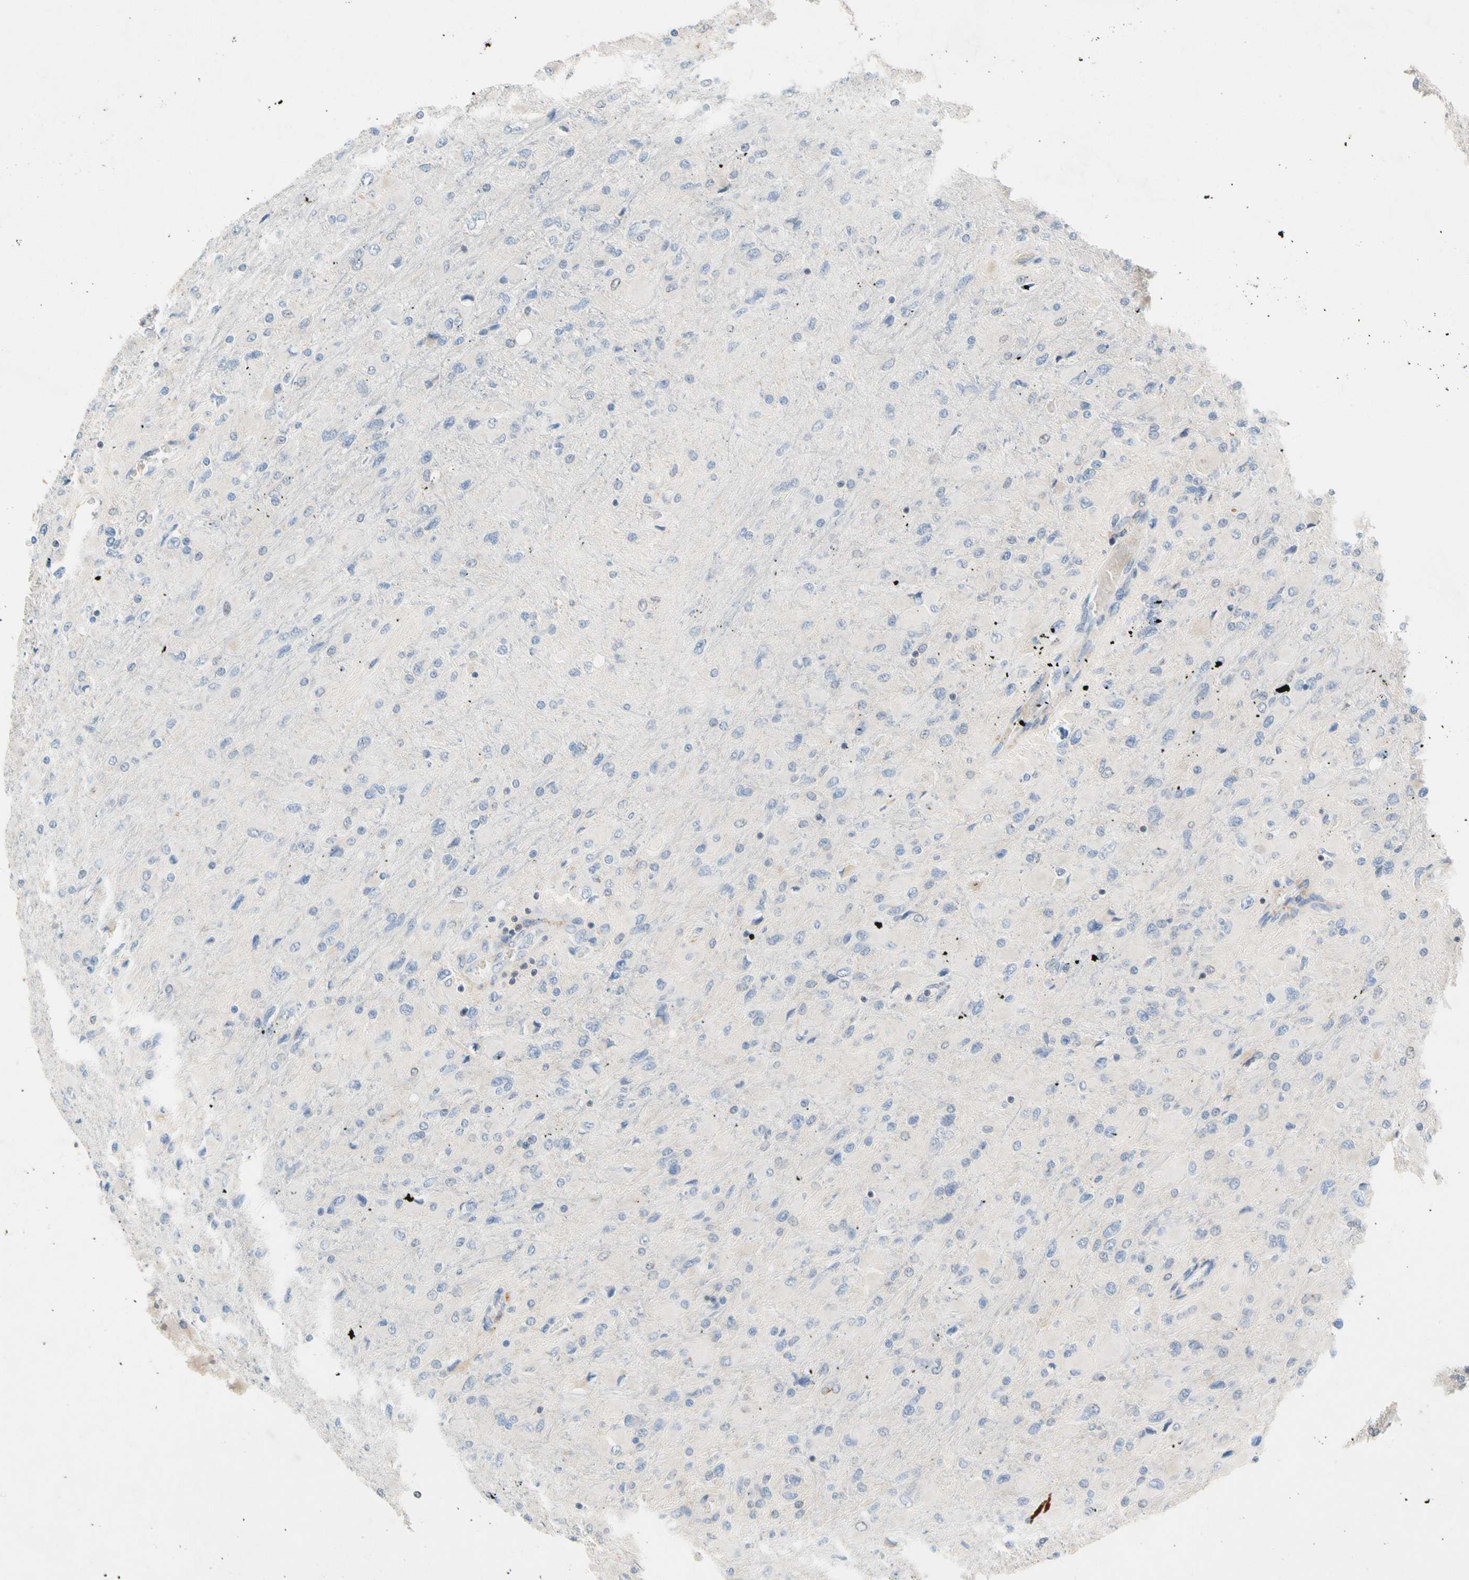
{"staining": {"intensity": "negative", "quantity": "none", "location": "none"}, "tissue": "glioma", "cell_type": "Tumor cells", "image_type": "cancer", "snomed": [{"axis": "morphology", "description": "Glioma, malignant, High grade"}, {"axis": "topography", "description": "Cerebral cortex"}], "caption": "DAB immunohistochemical staining of human glioma displays no significant positivity in tumor cells.", "gene": "SP140", "patient": {"sex": "female", "age": 36}}